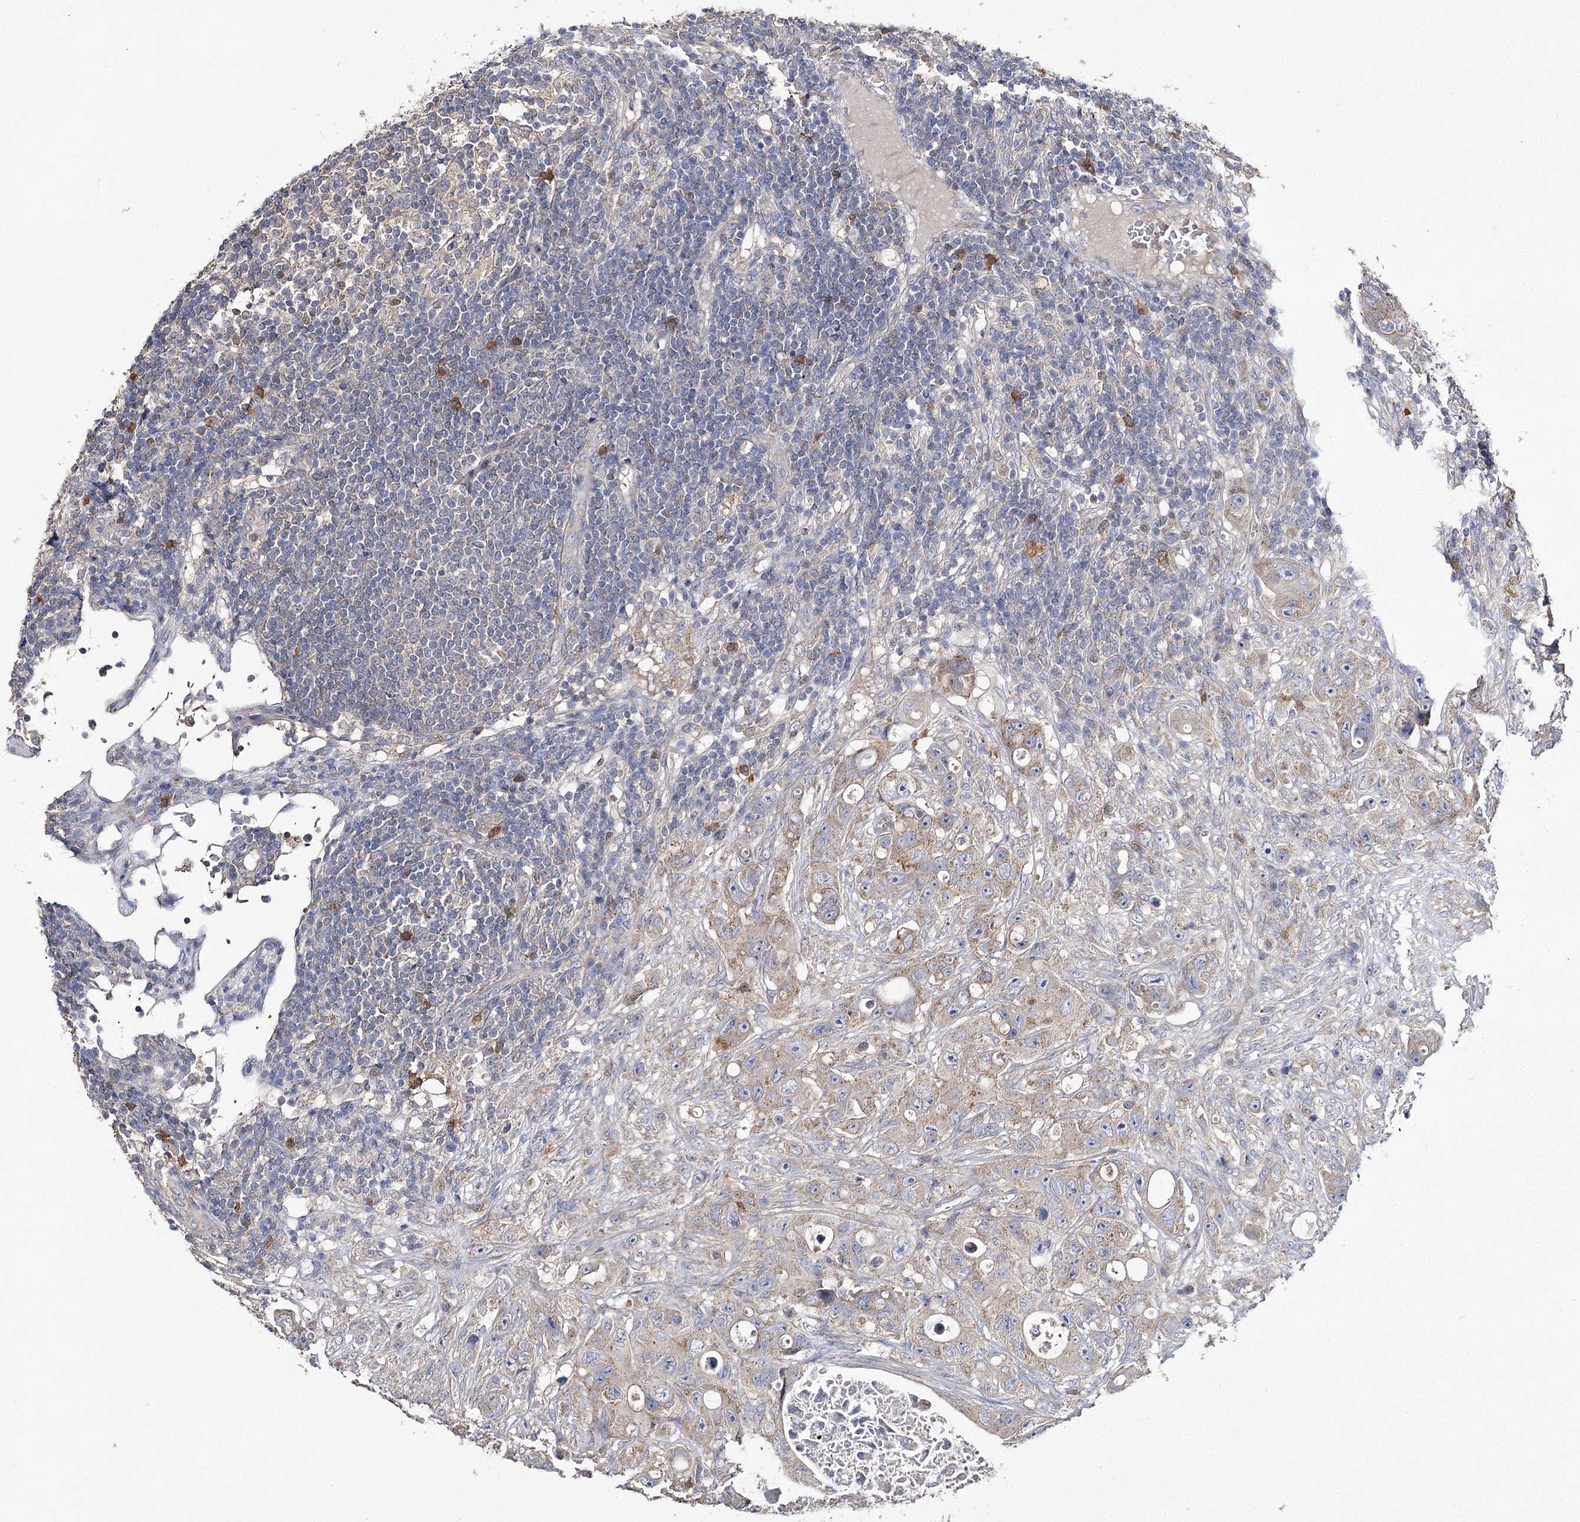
{"staining": {"intensity": "weak", "quantity": "25%-75%", "location": "cytoplasmic/membranous"}, "tissue": "colorectal cancer", "cell_type": "Tumor cells", "image_type": "cancer", "snomed": [{"axis": "morphology", "description": "Adenocarcinoma, NOS"}, {"axis": "topography", "description": "Colon"}], "caption": "Immunohistochemical staining of human colorectal cancer reveals low levels of weak cytoplasmic/membranous positivity in approximately 25%-75% of tumor cells. (IHC, brightfield microscopy, high magnification).", "gene": "AURKC", "patient": {"sex": "female", "age": 46}}